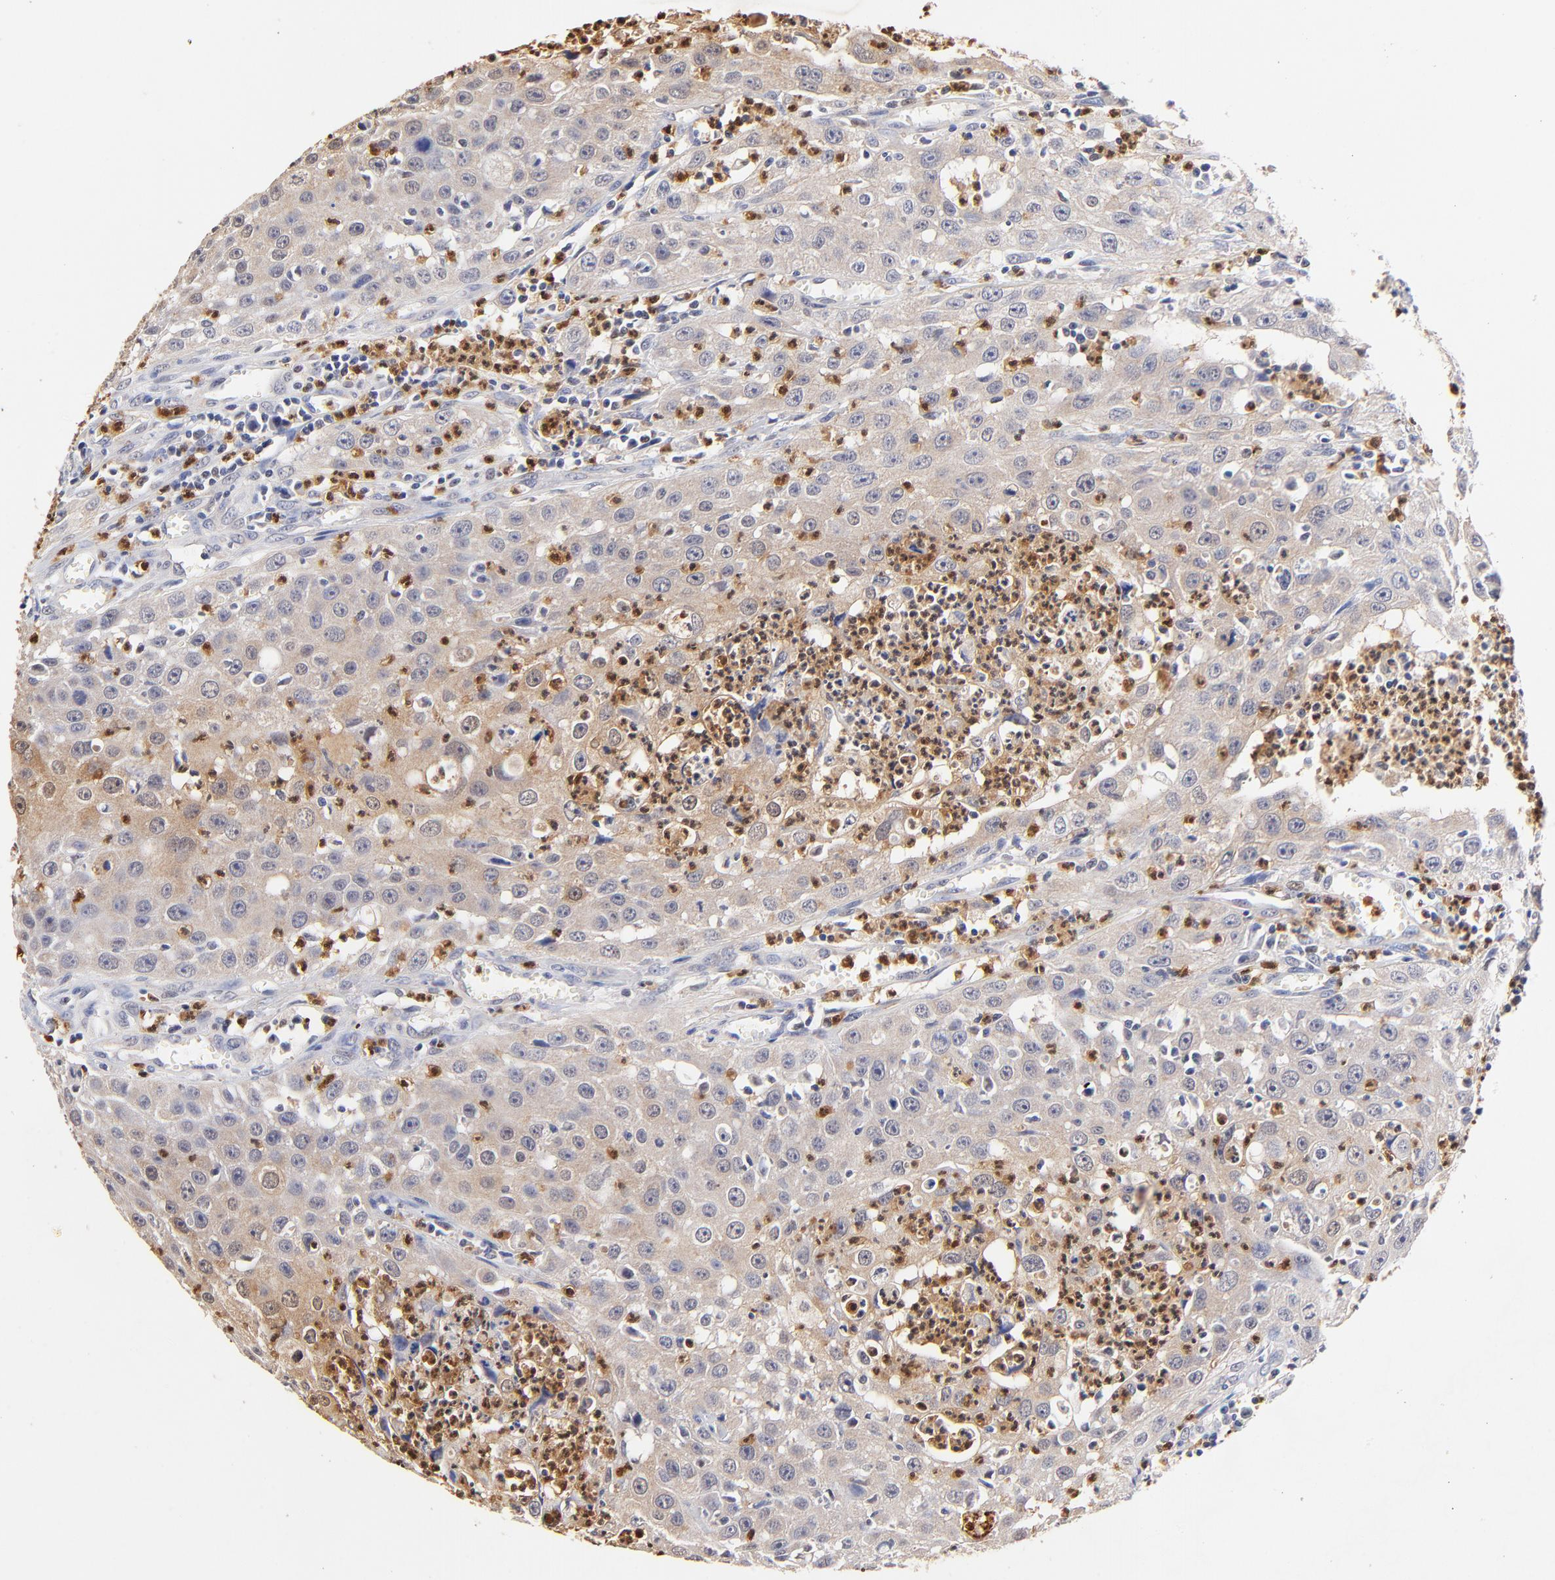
{"staining": {"intensity": "weak", "quantity": ">75%", "location": "cytoplasmic/membranous"}, "tissue": "urothelial cancer", "cell_type": "Tumor cells", "image_type": "cancer", "snomed": [{"axis": "morphology", "description": "Urothelial carcinoma, High grade"}, {"axis": "topography", "description": "Urinary bladder"}], "caption": "This is a photomicrograph of immunohistochemistry (IHC) staining of urothelial cancer, which shows weak expression in the cytoplasmic/membranous of tumor cells.", "gene": "BBOF1", "patient": {"sex": "male", "age": 66}}